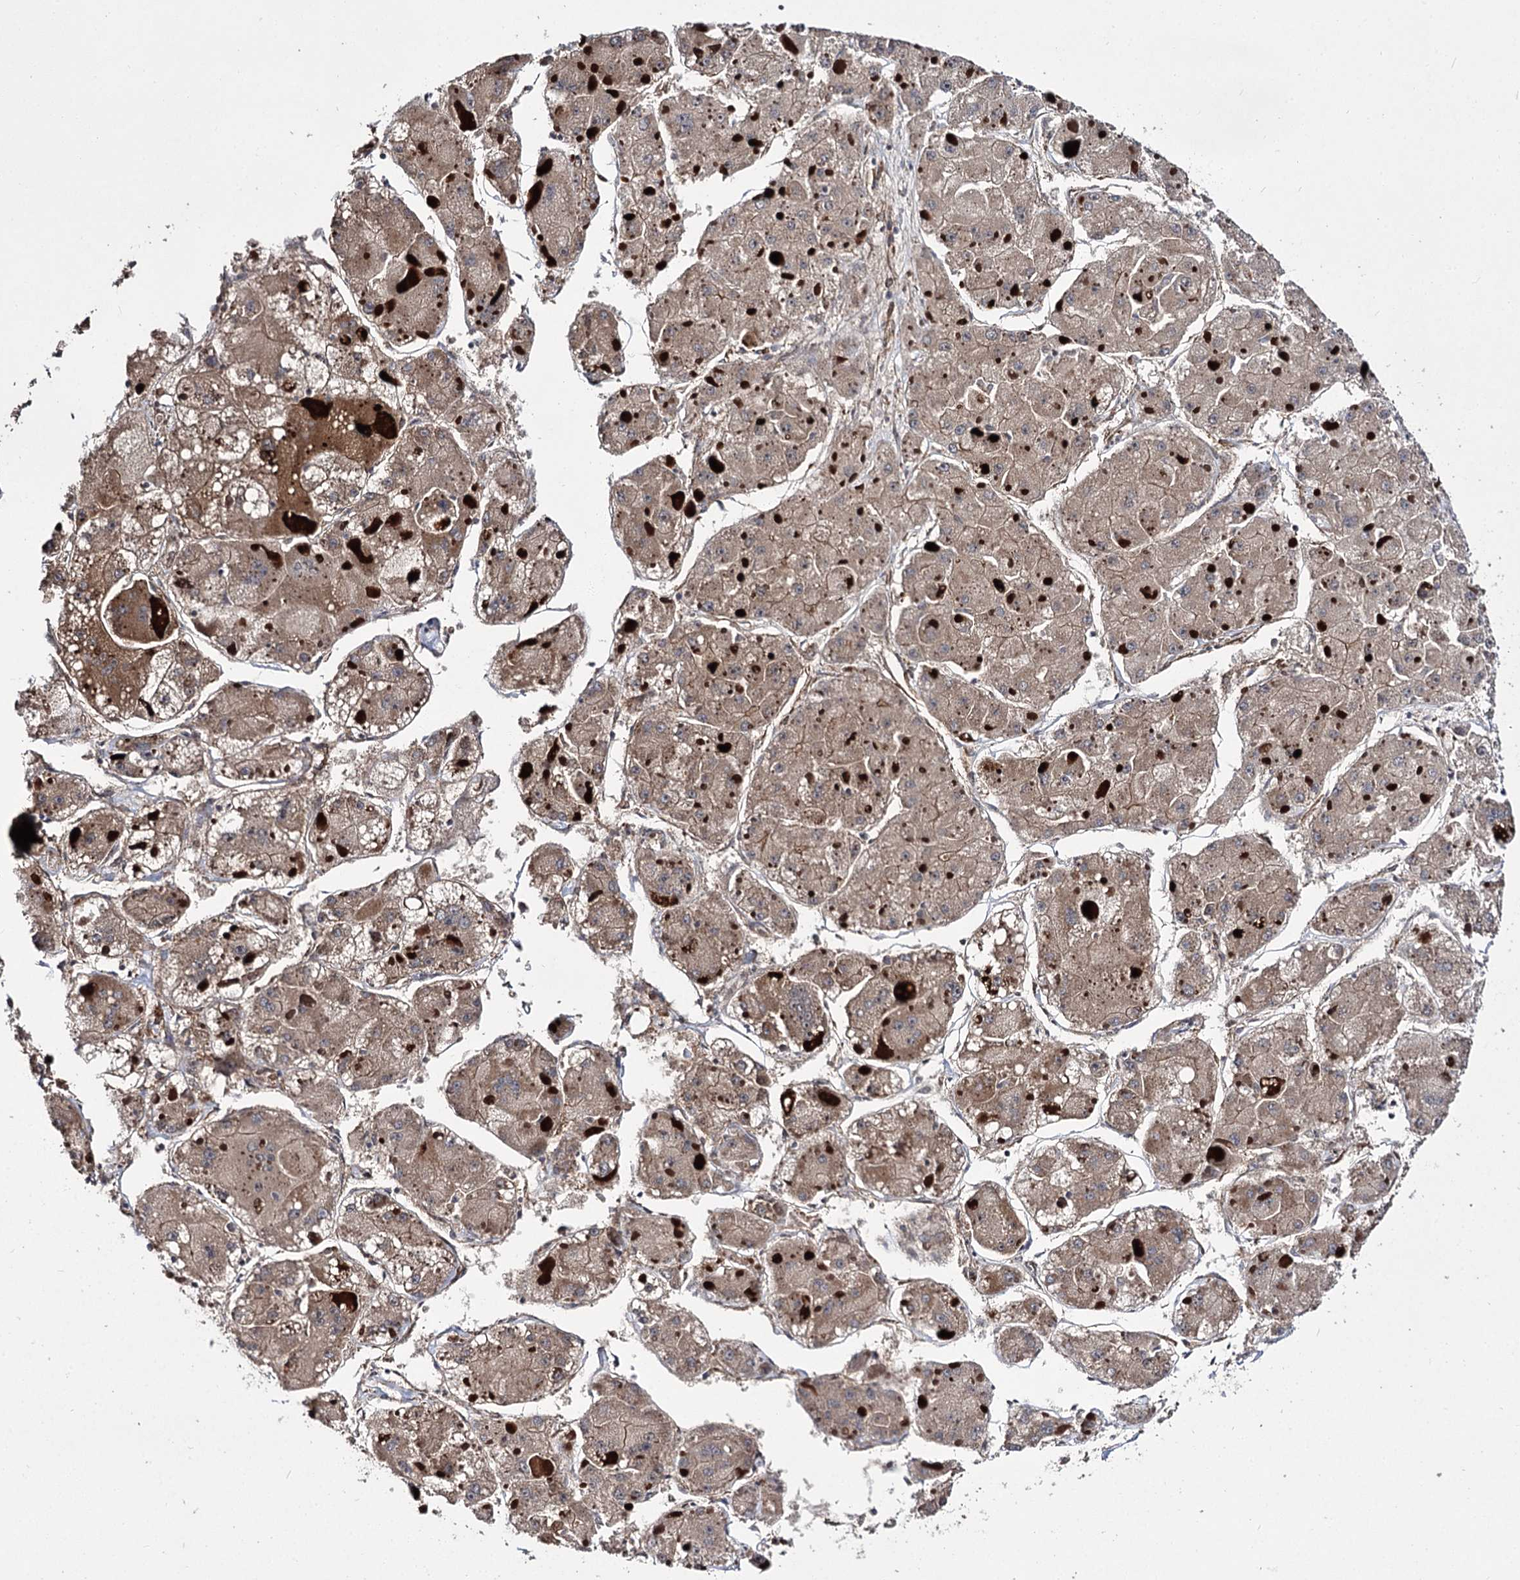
{"staining": {"intensity": "weak", "quantity": ">75%", "location": "cytoplasmic/membranous"}, "tissue": "liver cancer", "cell_type": "Tumor cells", "image_type": "cancer", "snomed": [{"axis": "morphology", "description": "Carcinoma, Hepatocellular, NOS"}, {"axis": "topography", "description": "Liver"}], "caption": "This histopathology image displays immunohistochemistry (IHC) staining of human liver hepatocellular carcinoma, with low weak cytoplasmic/membranous positivity in approximately >75% of tumor cells.", "gene": "MYO1C", "patient": {"sex": "female", "age": 73}}